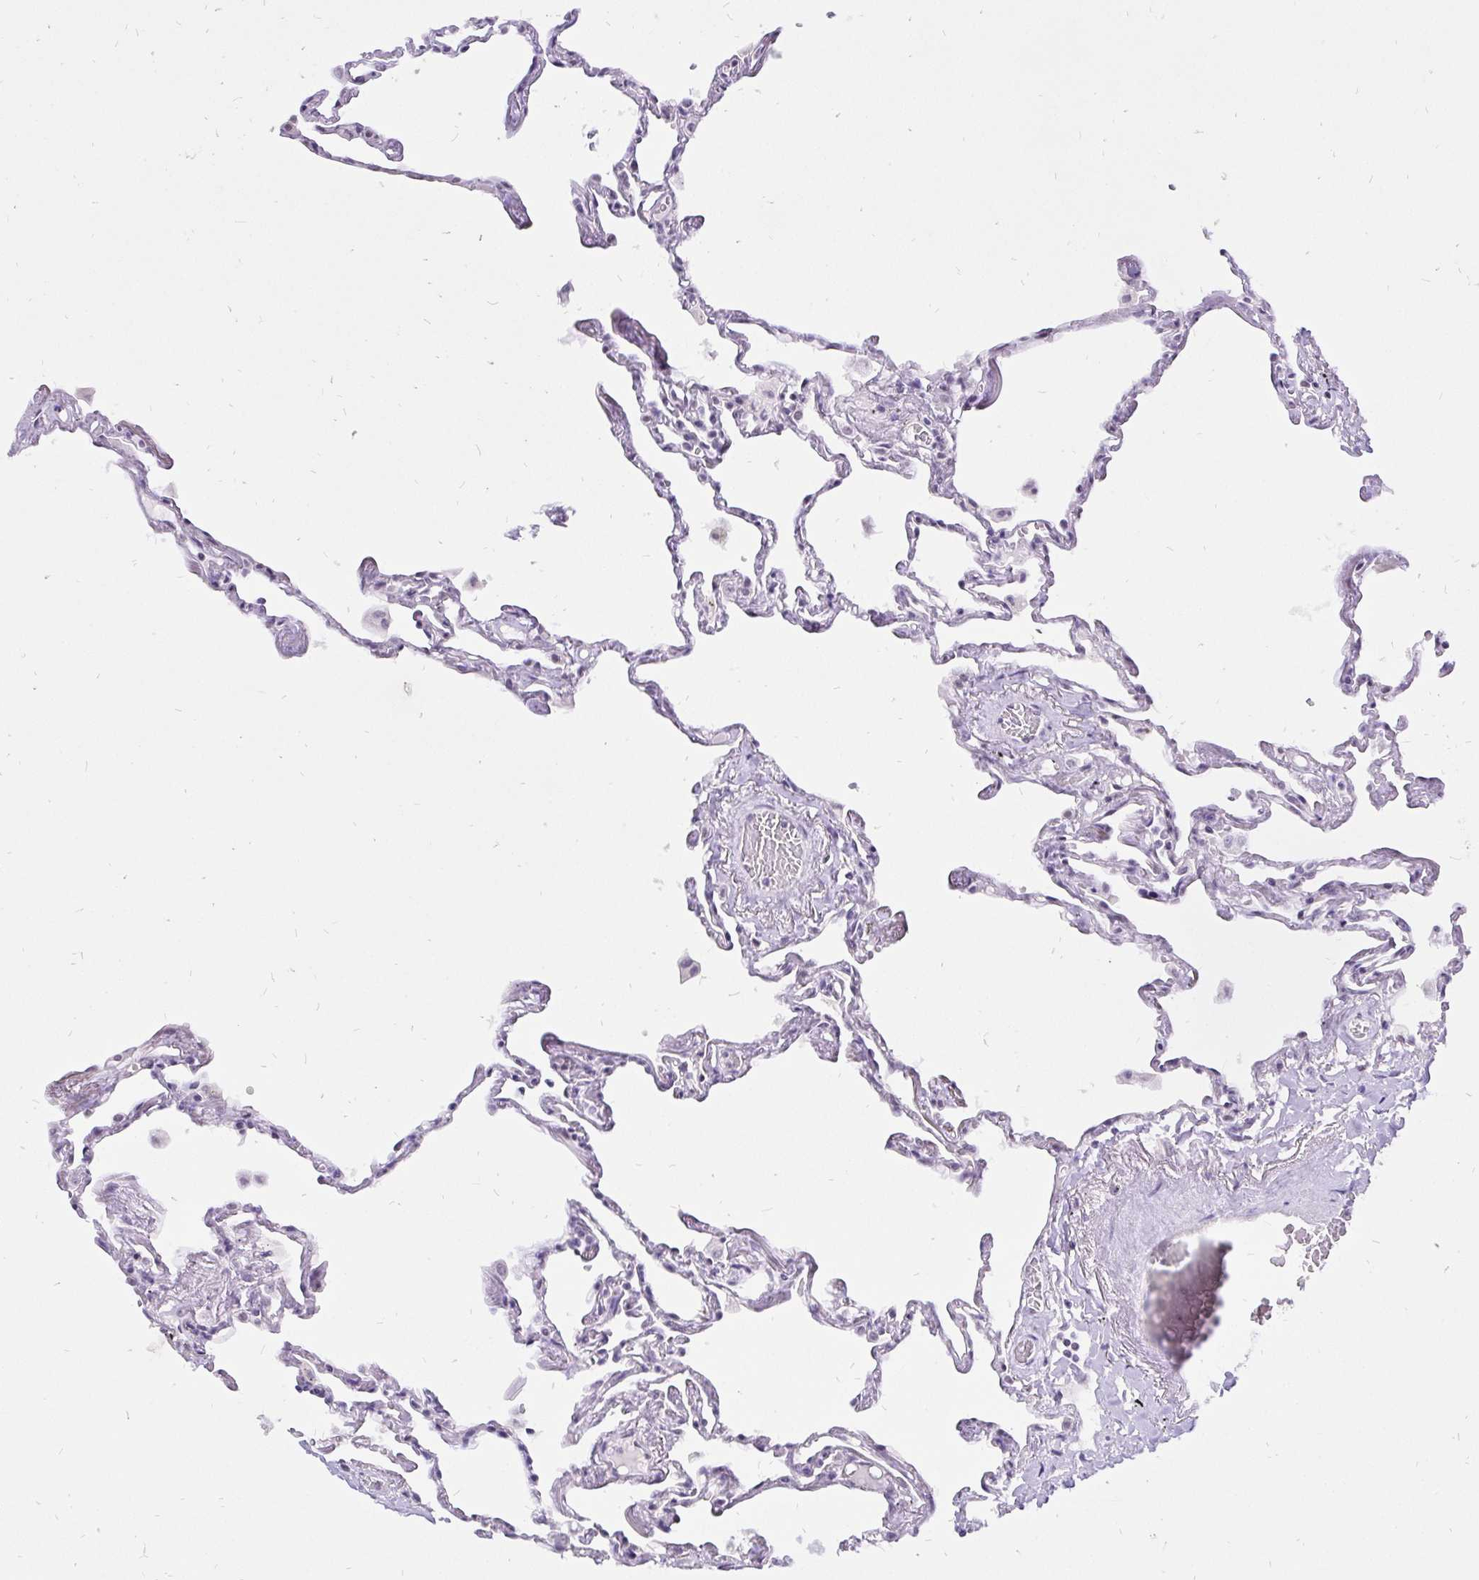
{"staining": {"intensity": "weak", "quantity": "25%-75%", "location": "nuclear"}, "tissue": "lung", "cell_type": "Alveolar cells", "image_type": "normal", "snomed": [{"axis": "morphology", "description": "Normal tissue, NOS"}, {"axis": "topography", "description": "Lung"}], "caption": "A brown stain labels weak nuclear staining of a protein in alveolar cells of normal human lung.", "gene": "ZNF860", "patient": {"sex": "female", "age": 67}}